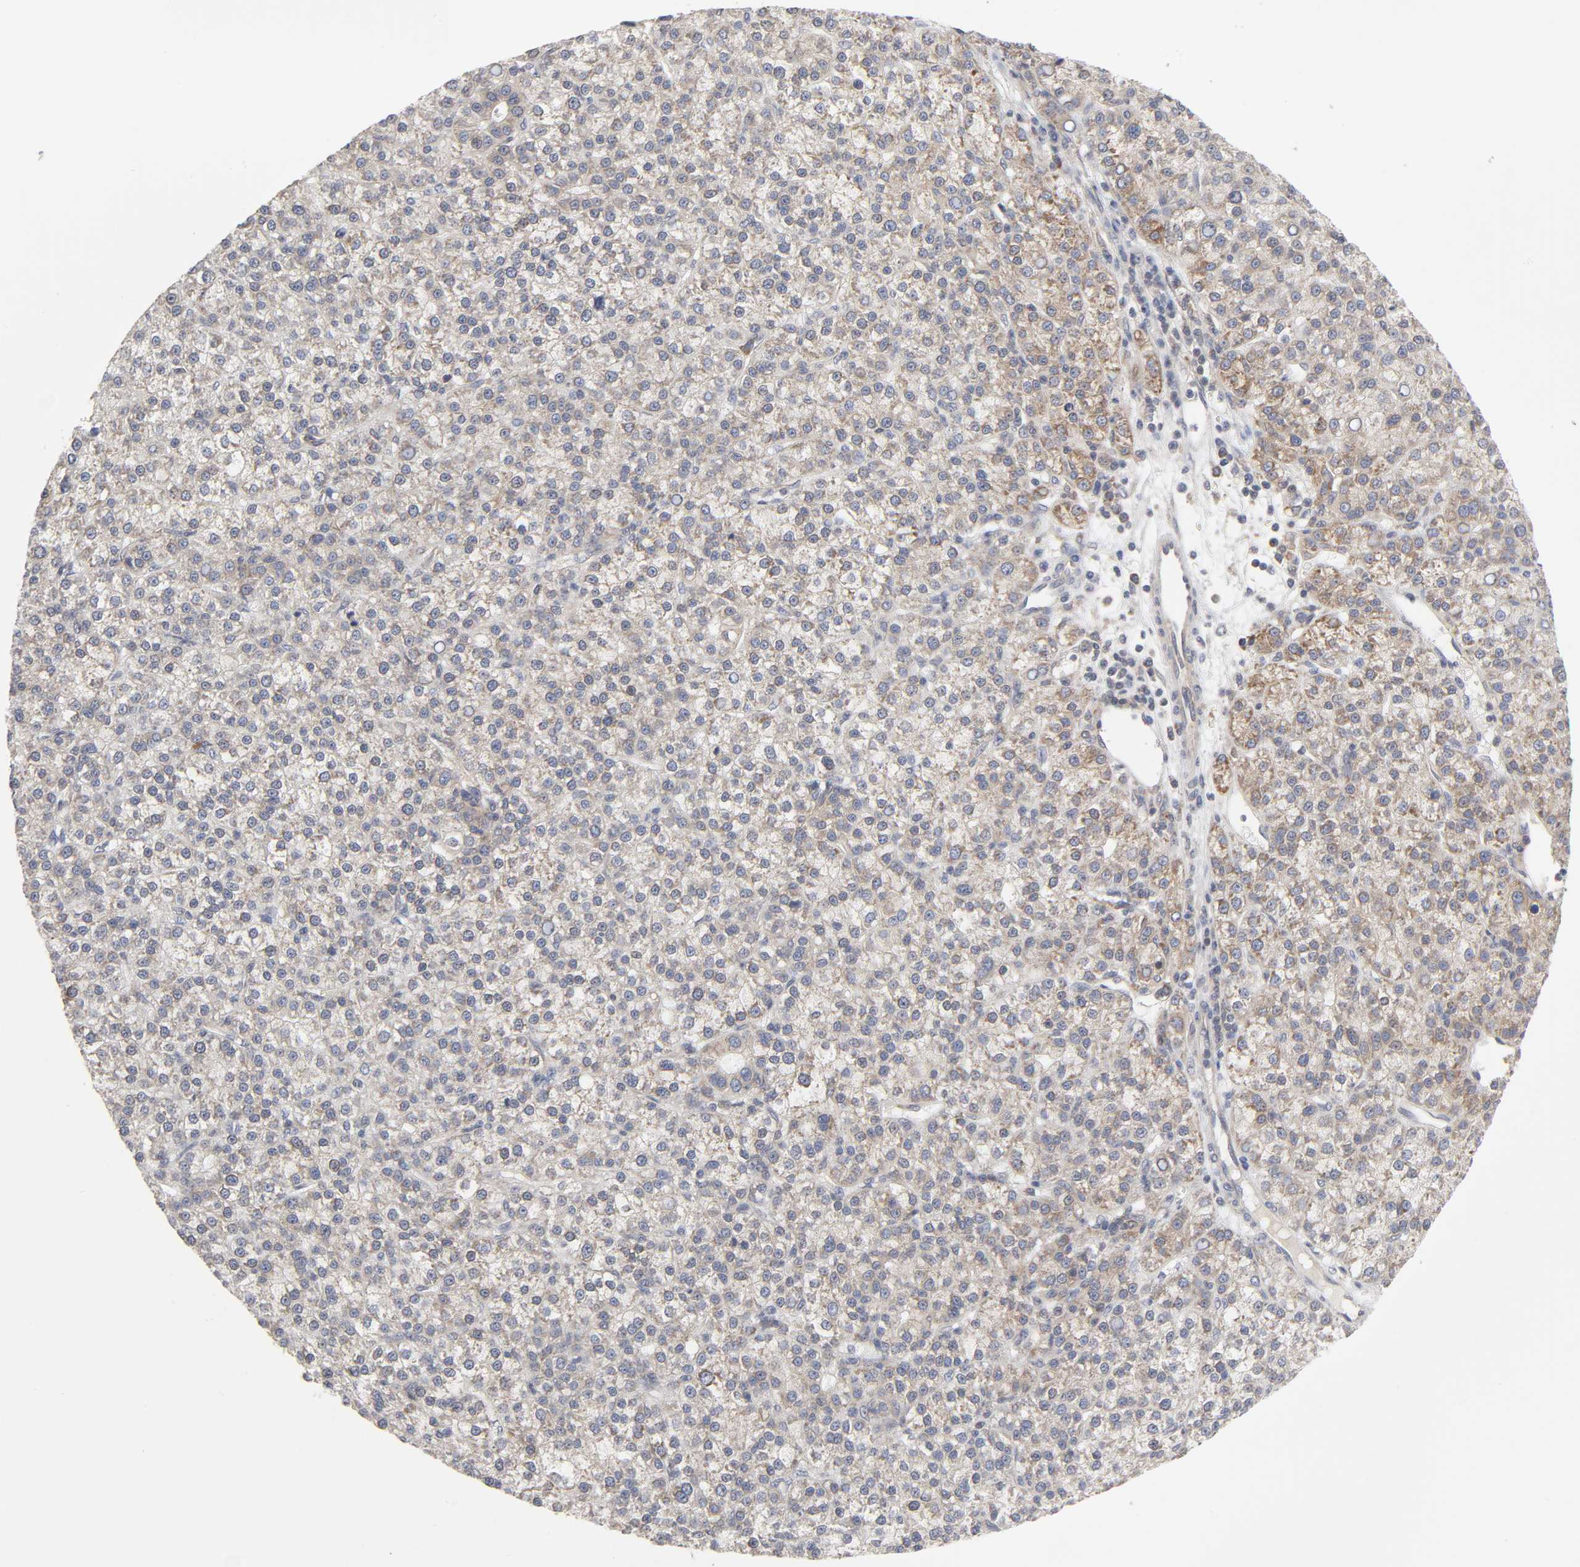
{"staining": {"intensity": "weak", "quantity": ">75%", "location": "cytoplasmic/membranous"}, "tissue": "liver cancer", "cell_type": "Tumor cells", "image_type": "cancer", "snomed": [{"axis": "morphology", "description": "Carcinoma, Hepatocellular, NOS"}, {"axis": "topography", "description": "Liver"}], "caption": "Brown immunohistochemical staining in hepatocellular carcinoma (liver) displays weak cytoplasmic/membranous expression in approximately >75% of tumor cells.", "gene": "IL4R", "patient": {"sex": "female", "age": 58}}